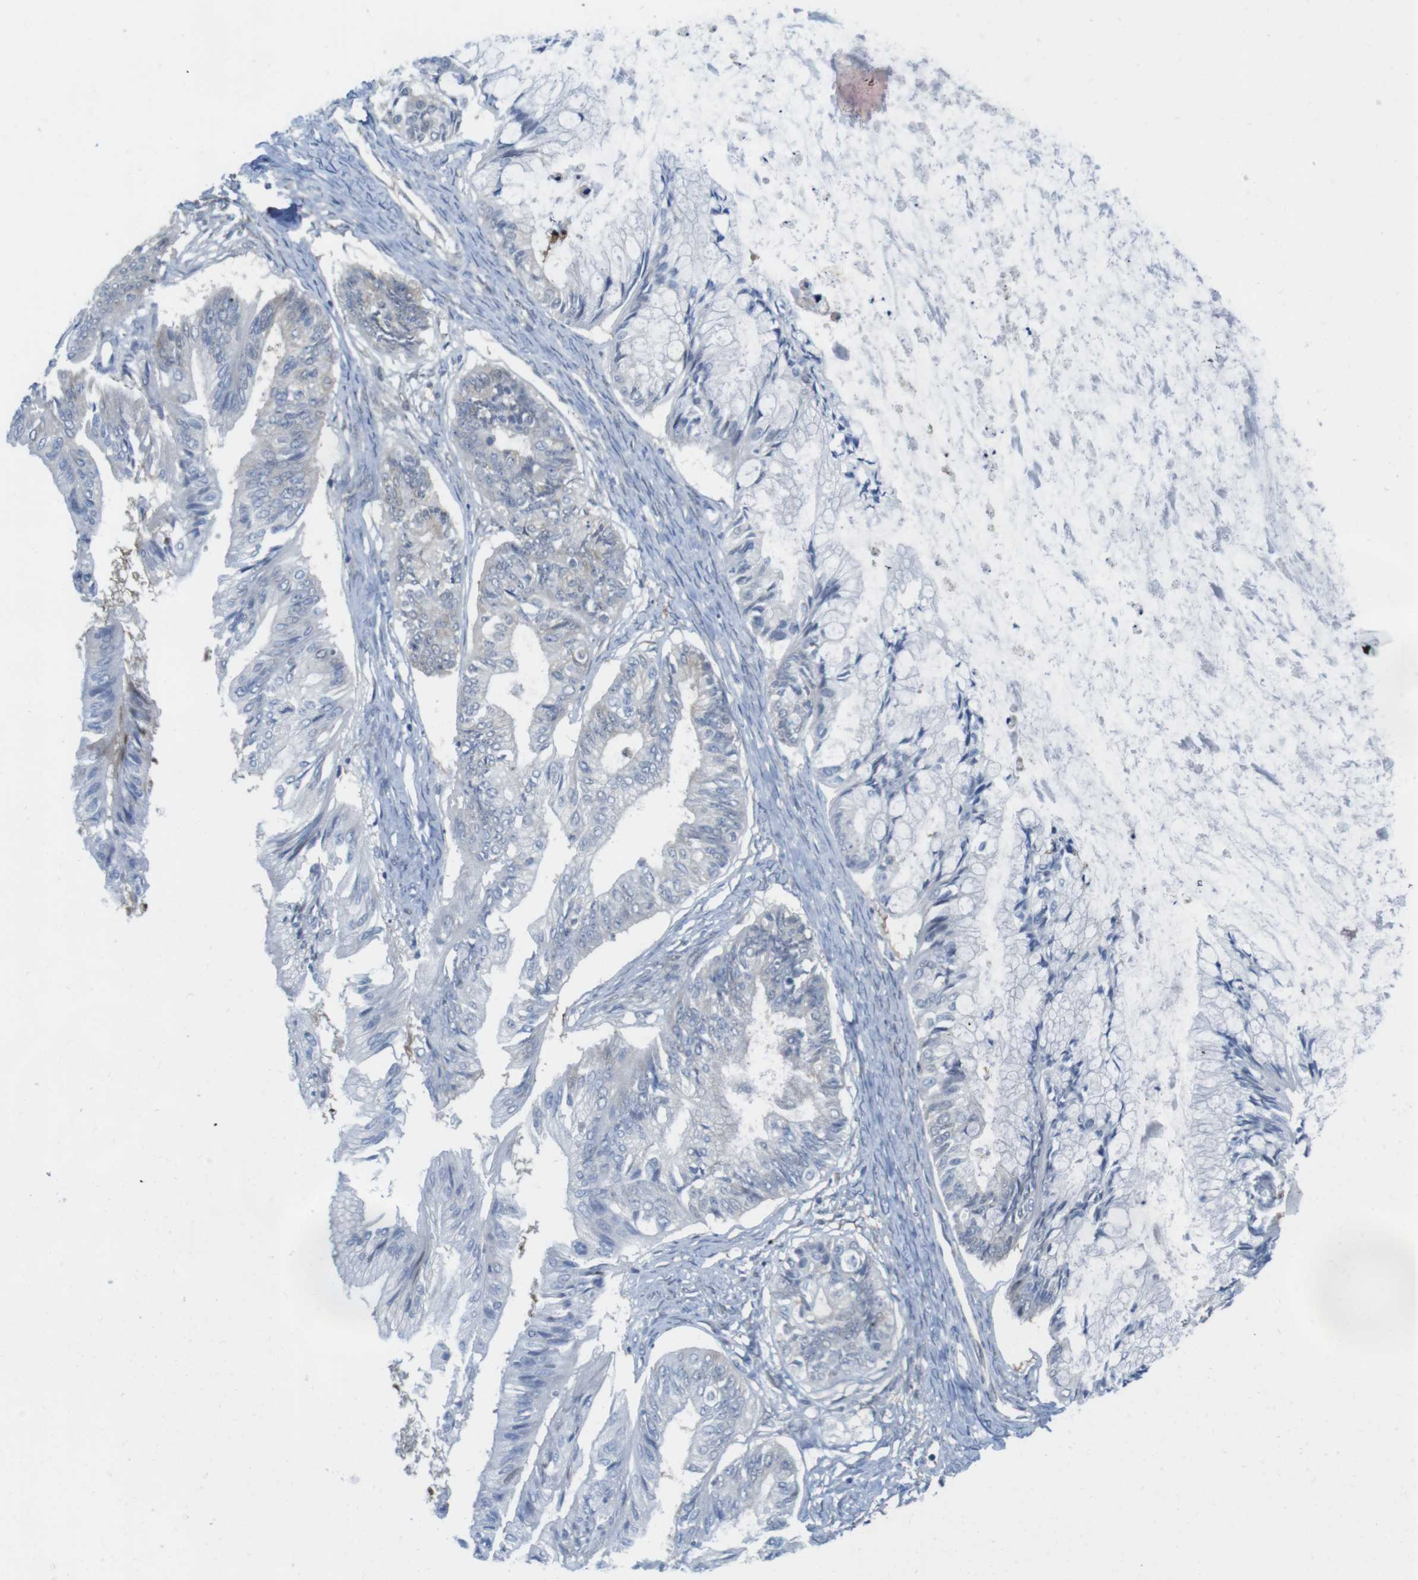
{"staining": {"intensity": "negative", "quantity": "none", "location": "none"}, "tissue": "ovarian cancer", "cell_type": "Tumor cells", "image_type": "cancer", "snomed": [{"axis": "morphology", "description": "Cystadenocarcinoma, mucinous, NOS"}, {"axis": "topography", "description": "Ovary"}], "caption": "Tumor cells are negative for brown protein staining in ovarian cancer. (DAB (3,3'-diaminobenzidine) IHC, high magnification).", "gene": "CASP2", "patient": {"sex": "female", "age": 57}}